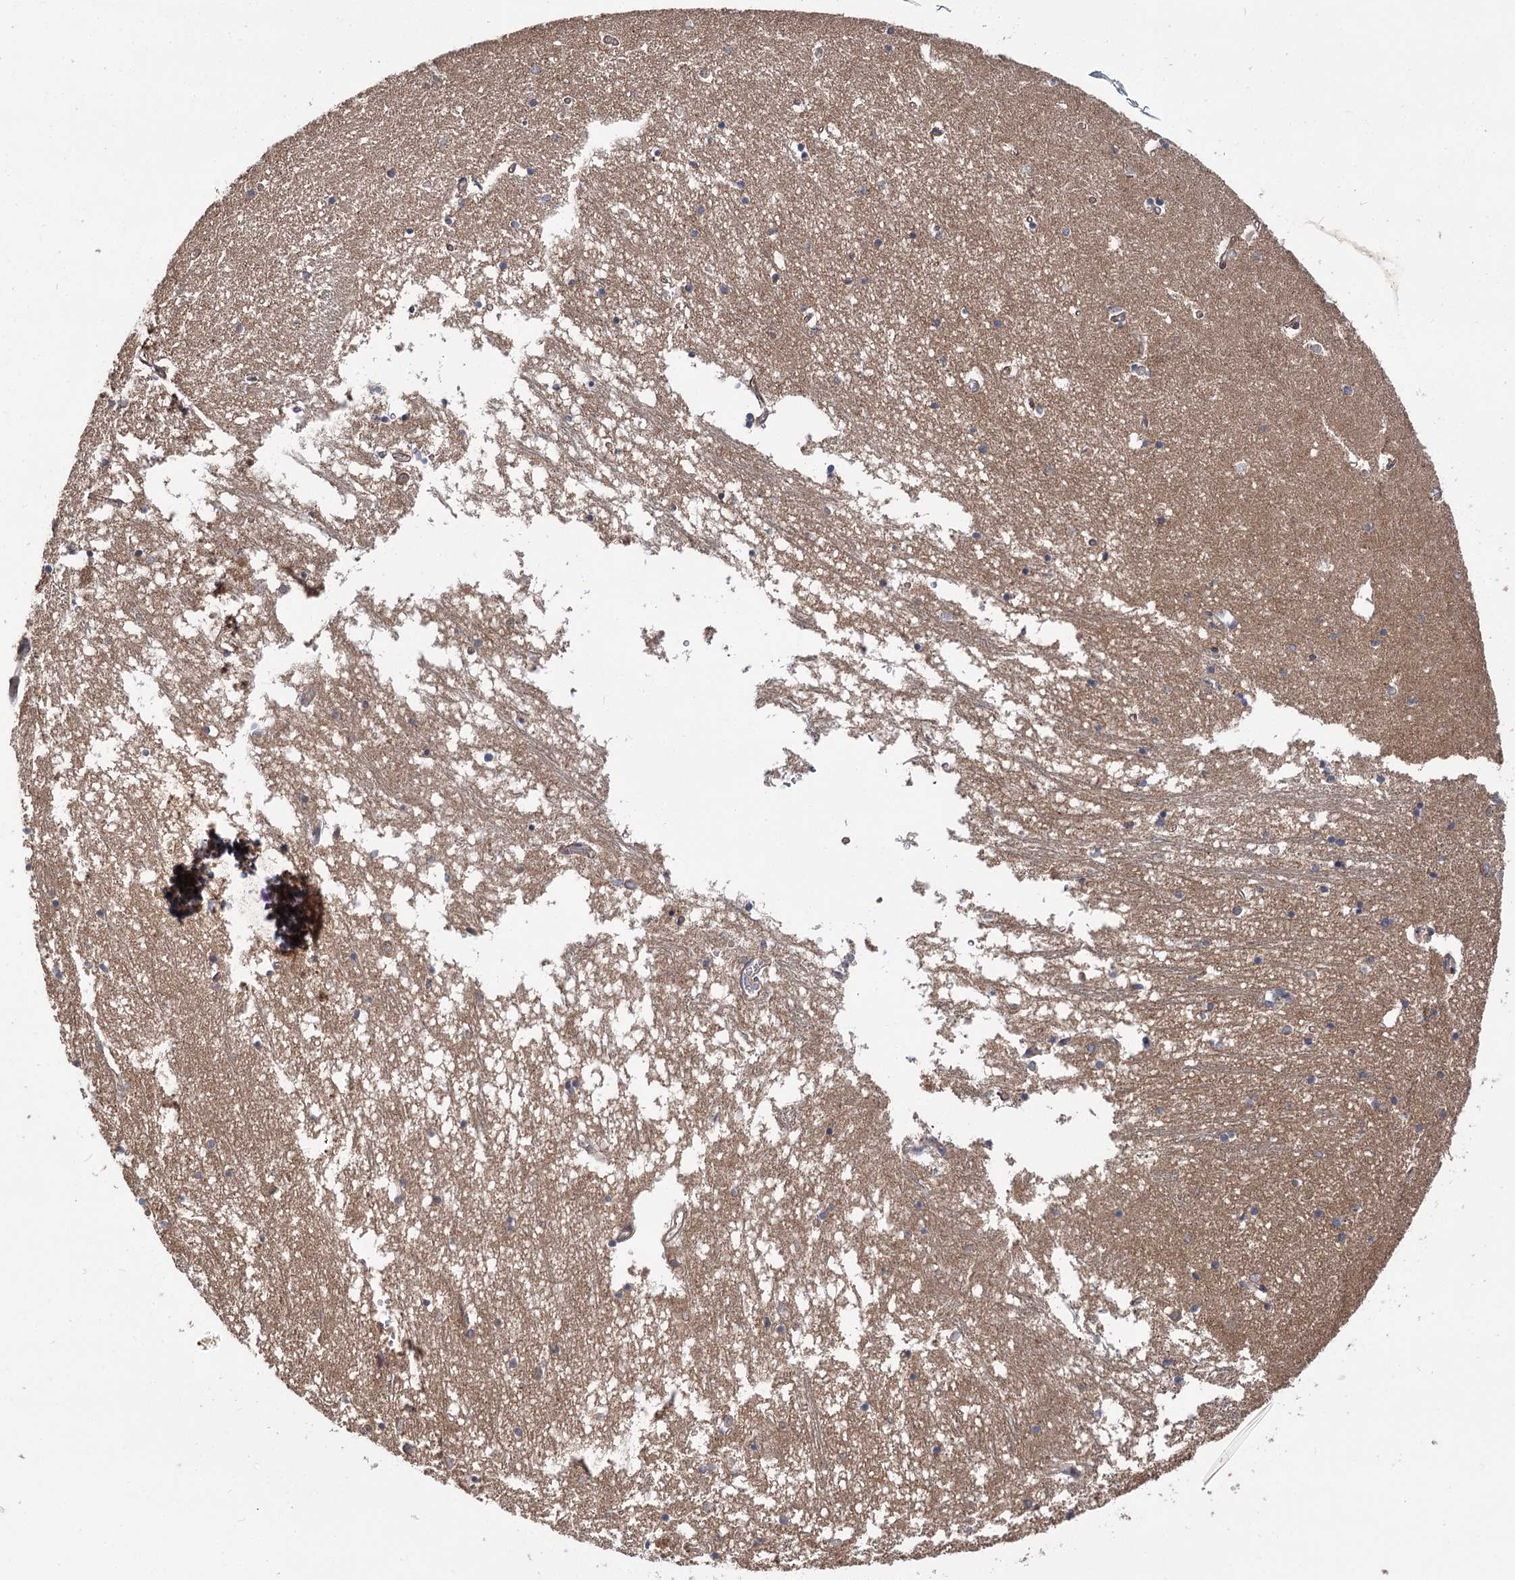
{"staining": {"intensity": "negative", "quantity": "none", "location": "none"}, "tissue": "hippocampus", "cell_type": "Glial cells", "image_type": "normal", "snomed": [{"axis": "morphology", "description": "Normal tissue, NOS"}, {"axis": "topography", "description": "Hippocampus"}], "caption": "Hippocampus was stained to show a protein in brown. There is no significant positivity in glial cells. The staining is performed using DAB brown chromogen with nuclei counter-stained in using hematoxylin.", "gene": "VPS37B", "patient": {"sex": "male", "age": 70}}